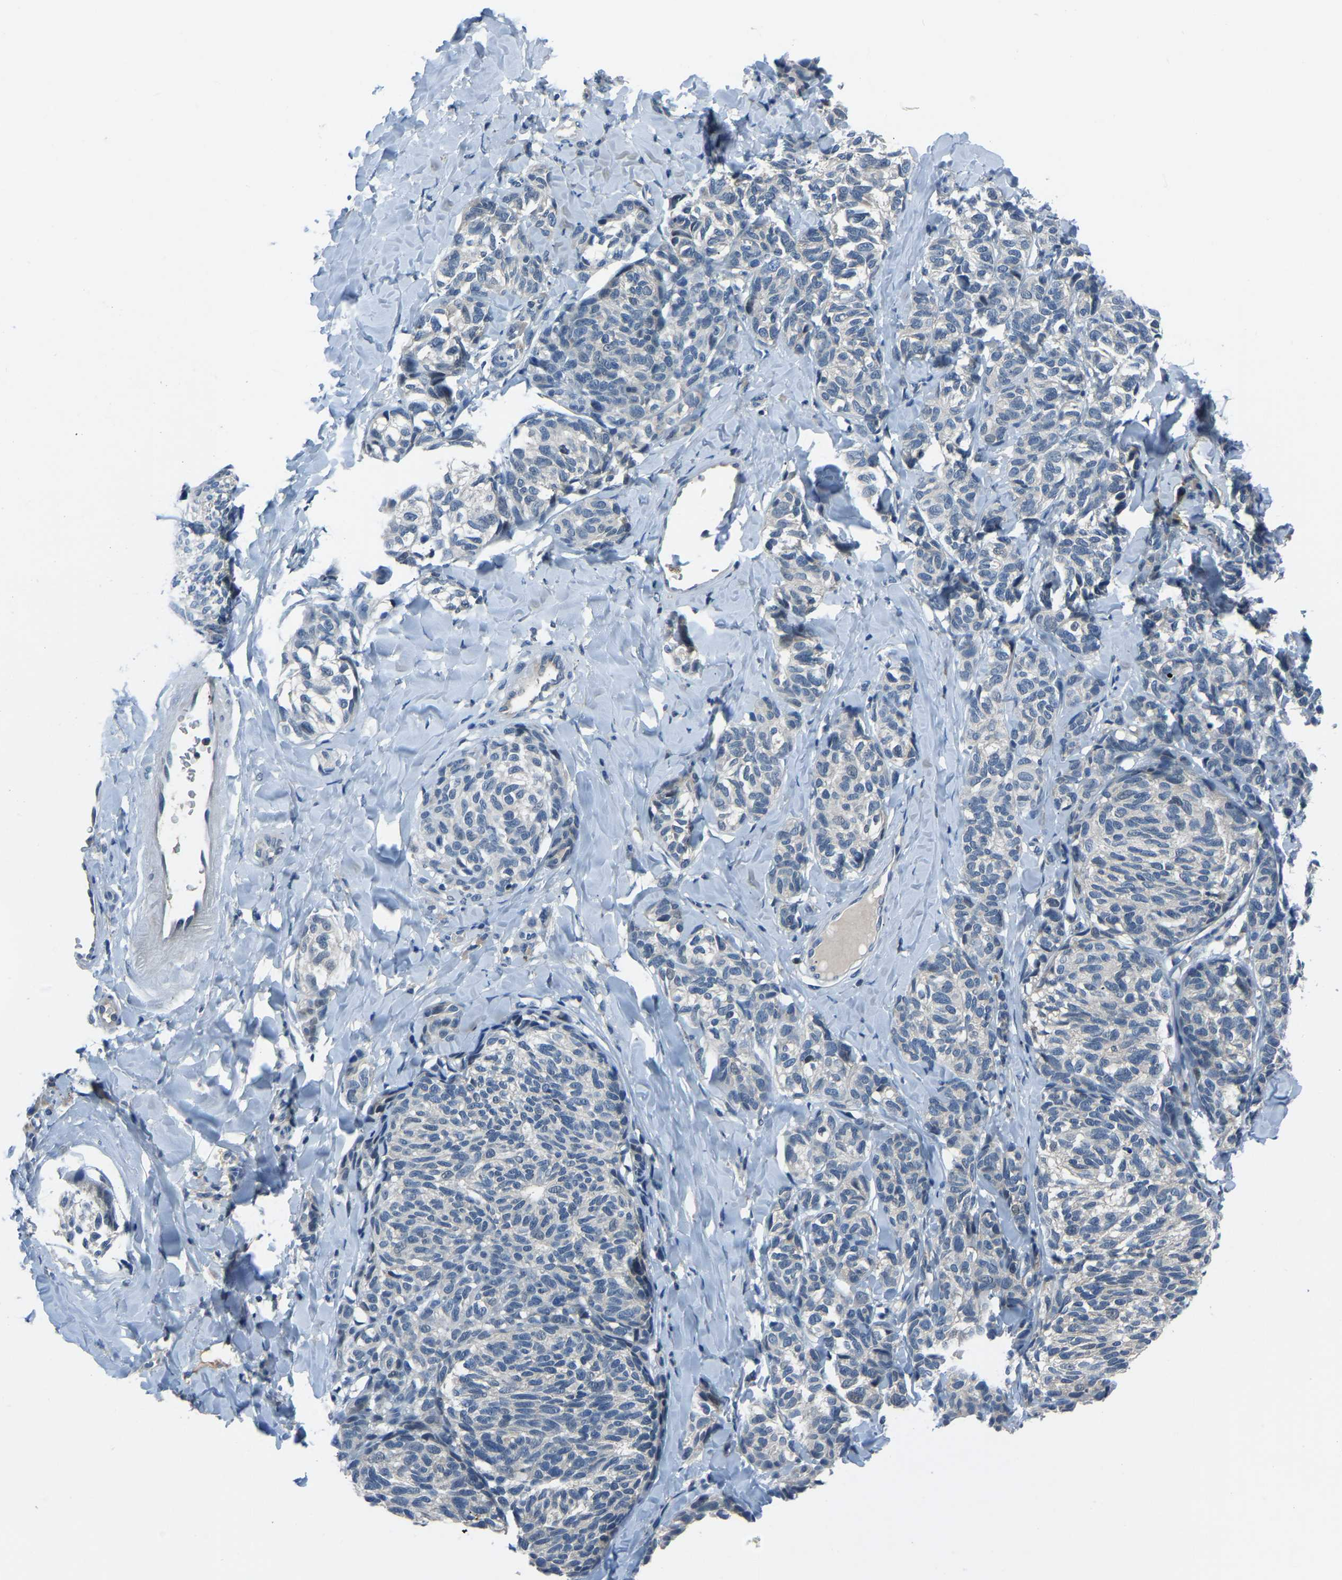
{"staining": {"intensity": "negative", "quantity": "none", "location": "none"}, "tissue": "melanoma", "cell_type": "Tumor cells", "image_type": "cancer", "snomed": [{"axis": "morphology", "description": "Malignant melanoma, NOS"}, {"axis": "topography", "description": "Skin"}], "caption": "This micrograph is of malignant melanoma stained with immunohistochemistry to label a protein in brown with the nuclei are counter-stained blue. There is no positivity in tumor cells.", "gene": "XIRP1", "patient": {"sex": "female", "age": 73}}